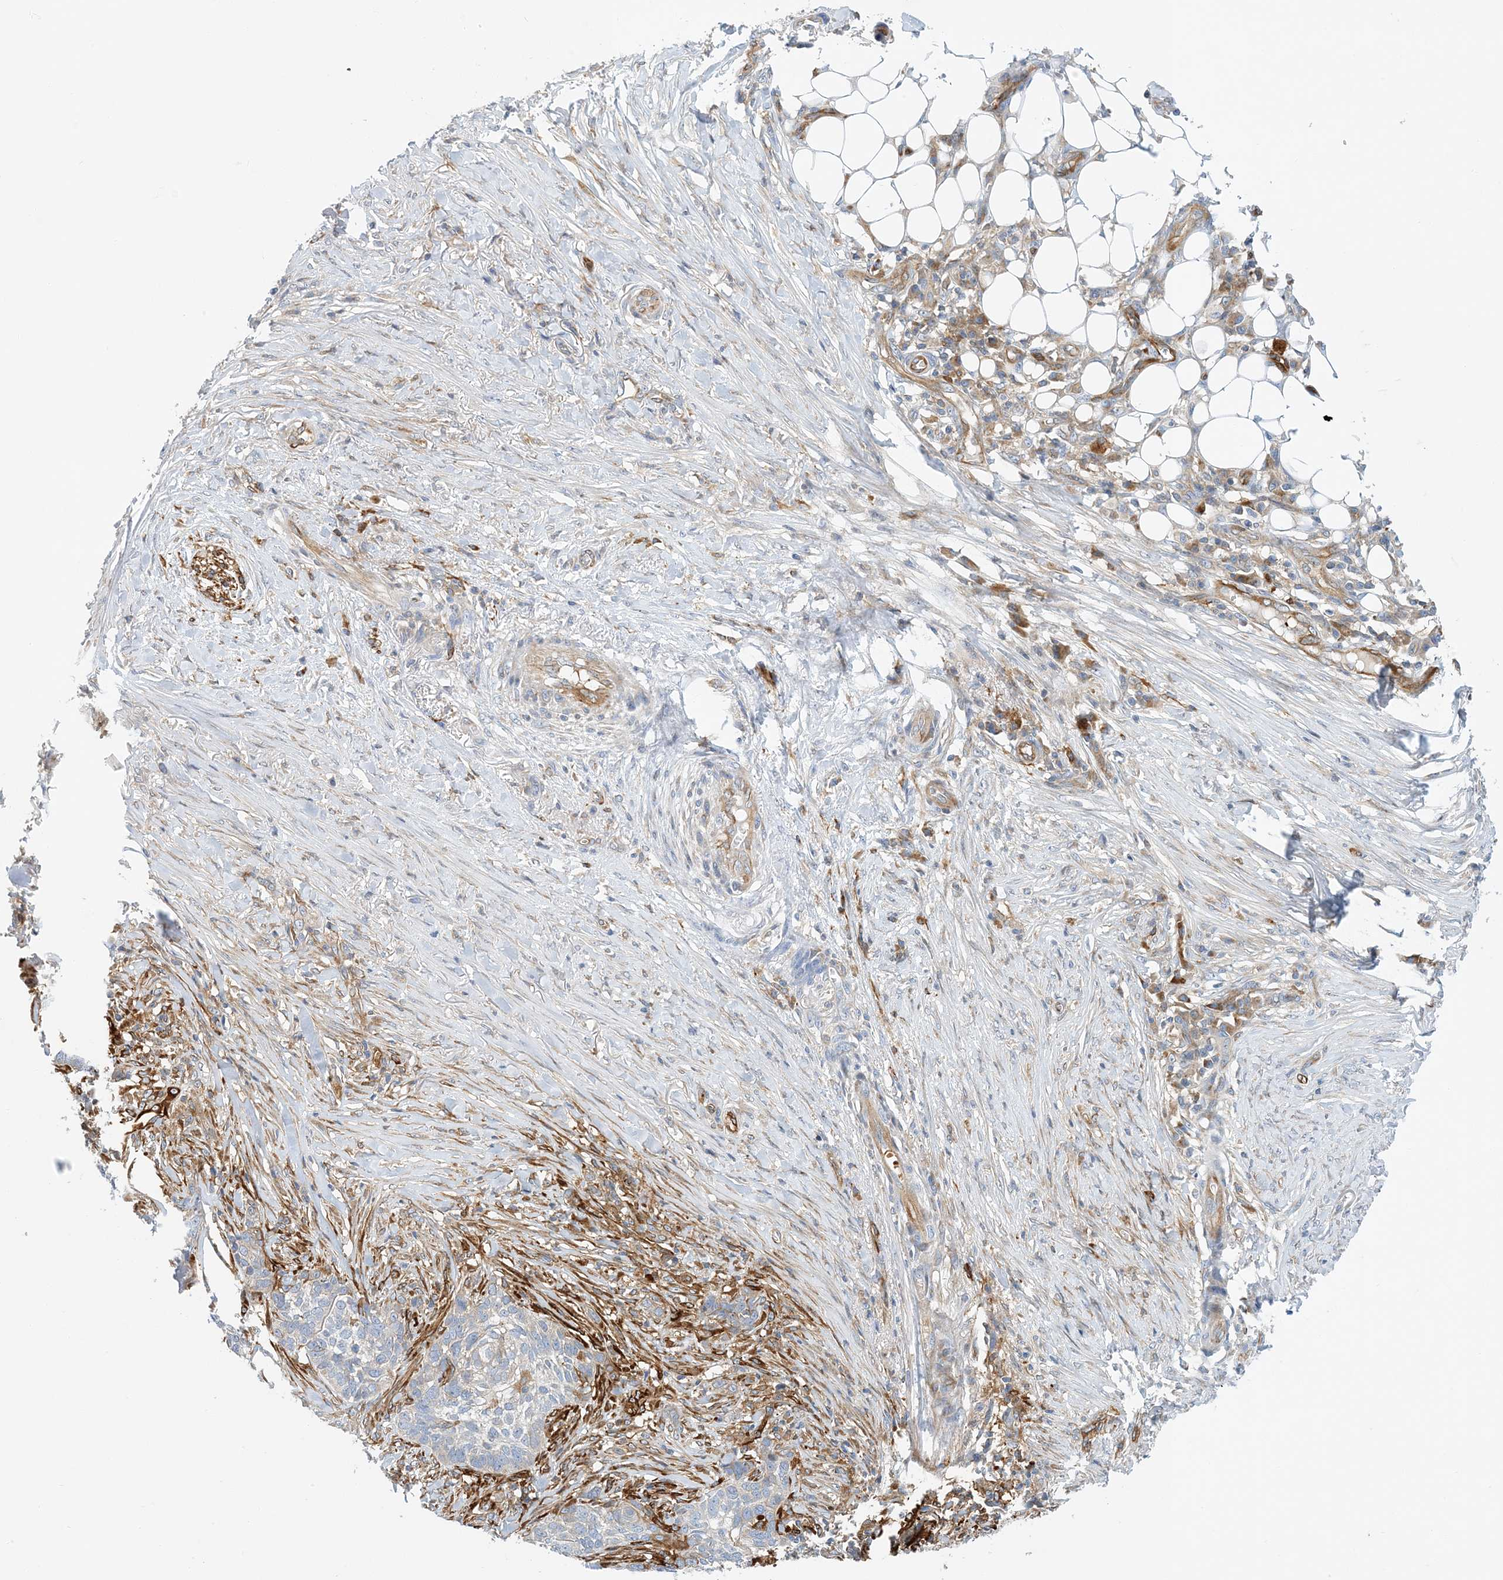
{"staining": {"intensity": "negative", "quantity": "none", "location": "none"}, "tissue": "skin cancer", "cell_type": "Tumor cells", "image_type": "cancer", "snomed": [{"axis": "morphology", "description": "Basal cell carcinoma"}, {"axis": "topography", "description": "Skin"}], "caption": "Tumor cells are negative for brown protein staining in basal cell carcinoma (skin).", "gene": "PCDHA2", "patient": {"sex": "male", "age": 85}}